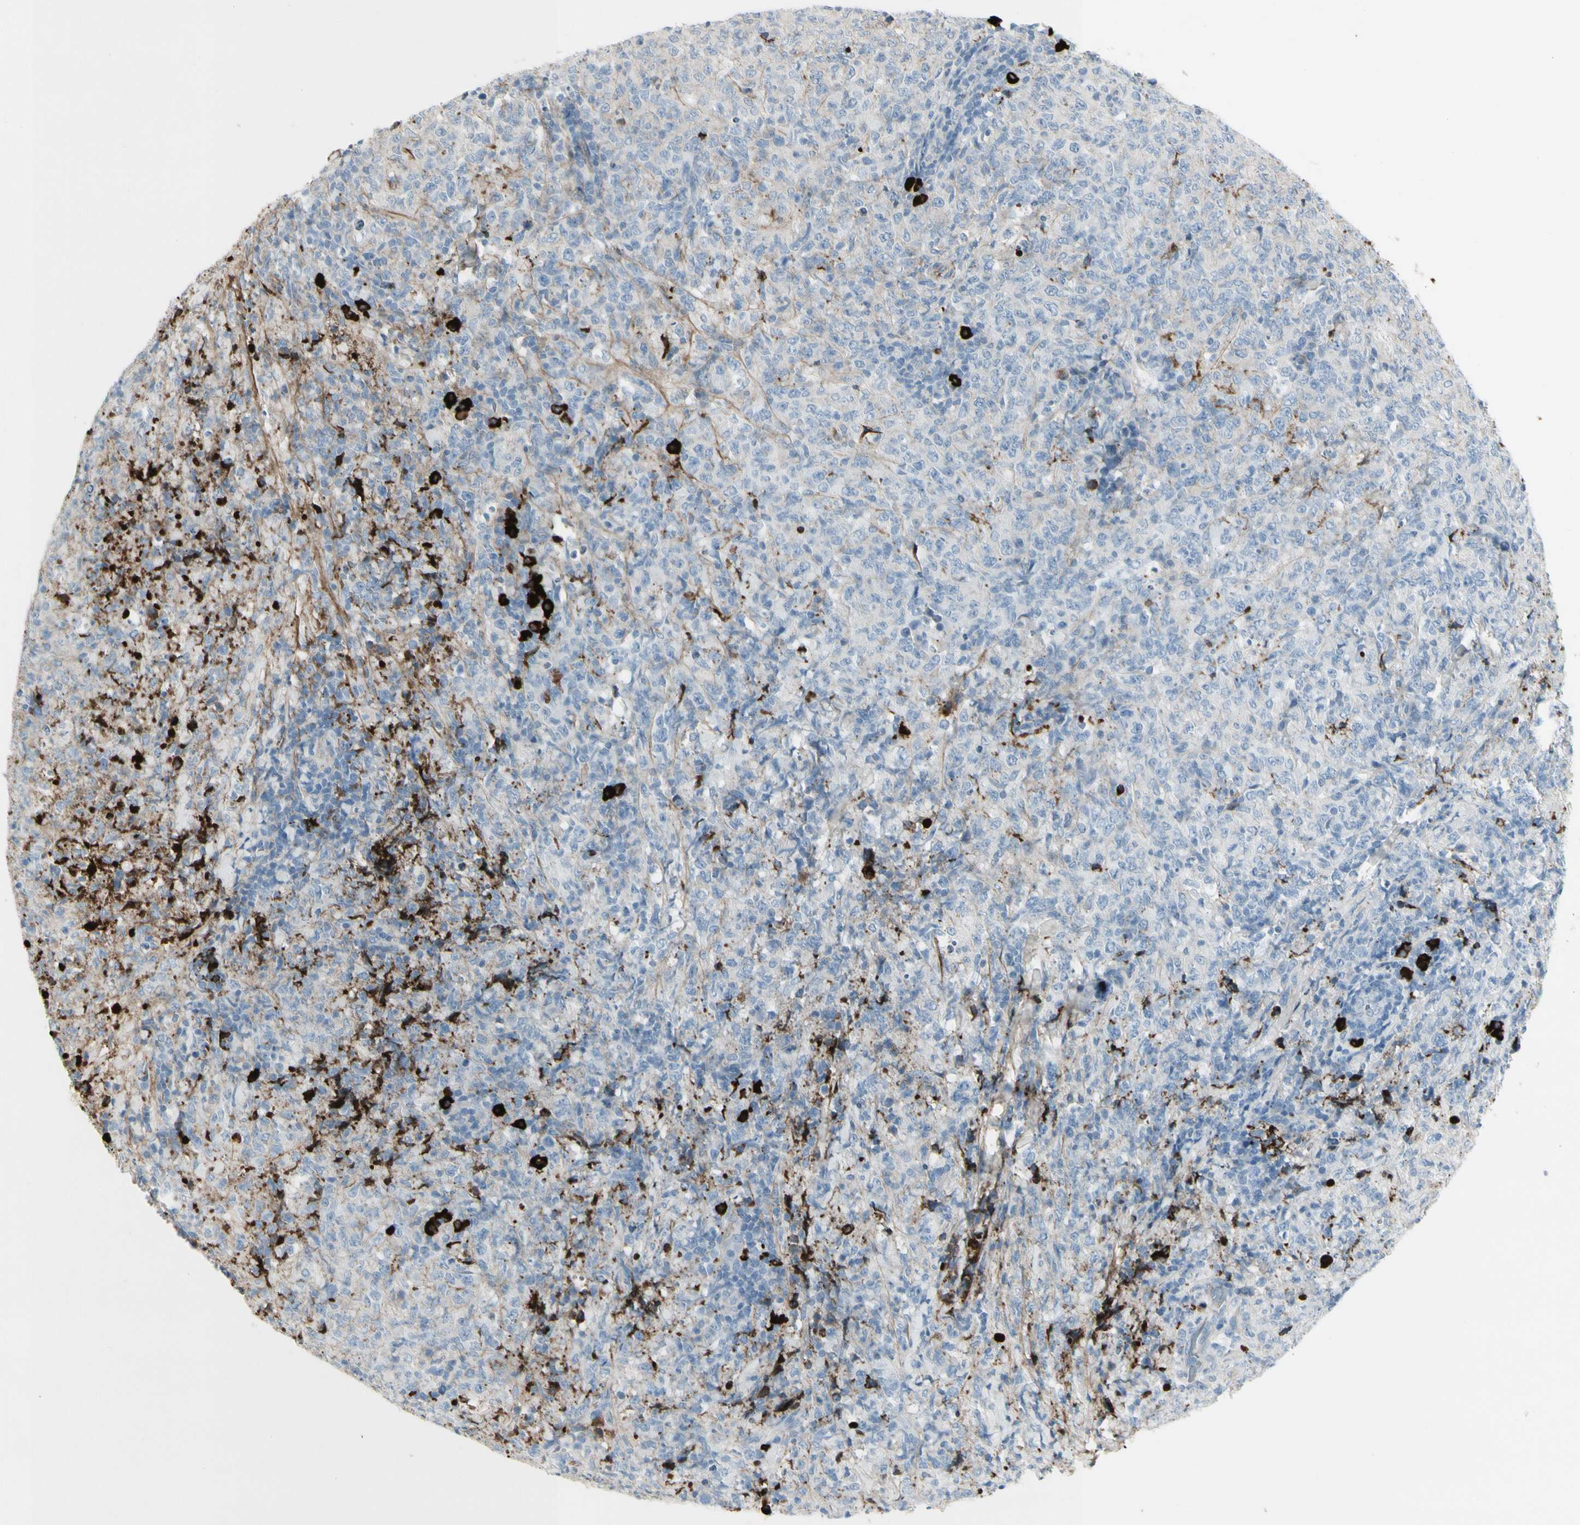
{"staining": {"intensity": "negative", "quantity": "none", "location": "none"}, "tissue": "lymphoma", "cell_type": "Tumor cells", "image_type": "cancer", "snomed": [{"axis": "morphology", "description": "Malignant lymphoma, non-Hodgkin's type, High grade"}, {"axis": "topography", "description": "Tonsil"}], "caption": "An IHC photomicrograph of high-grade malignant lymphoma, non-Hodgkin's type is shown. There is no staining in tumor cells of high-grade malignant lymphoma, non-Hodgkin's type.", "gene": "IGHG1", "patient": {"sex": "female", "age": 36}}